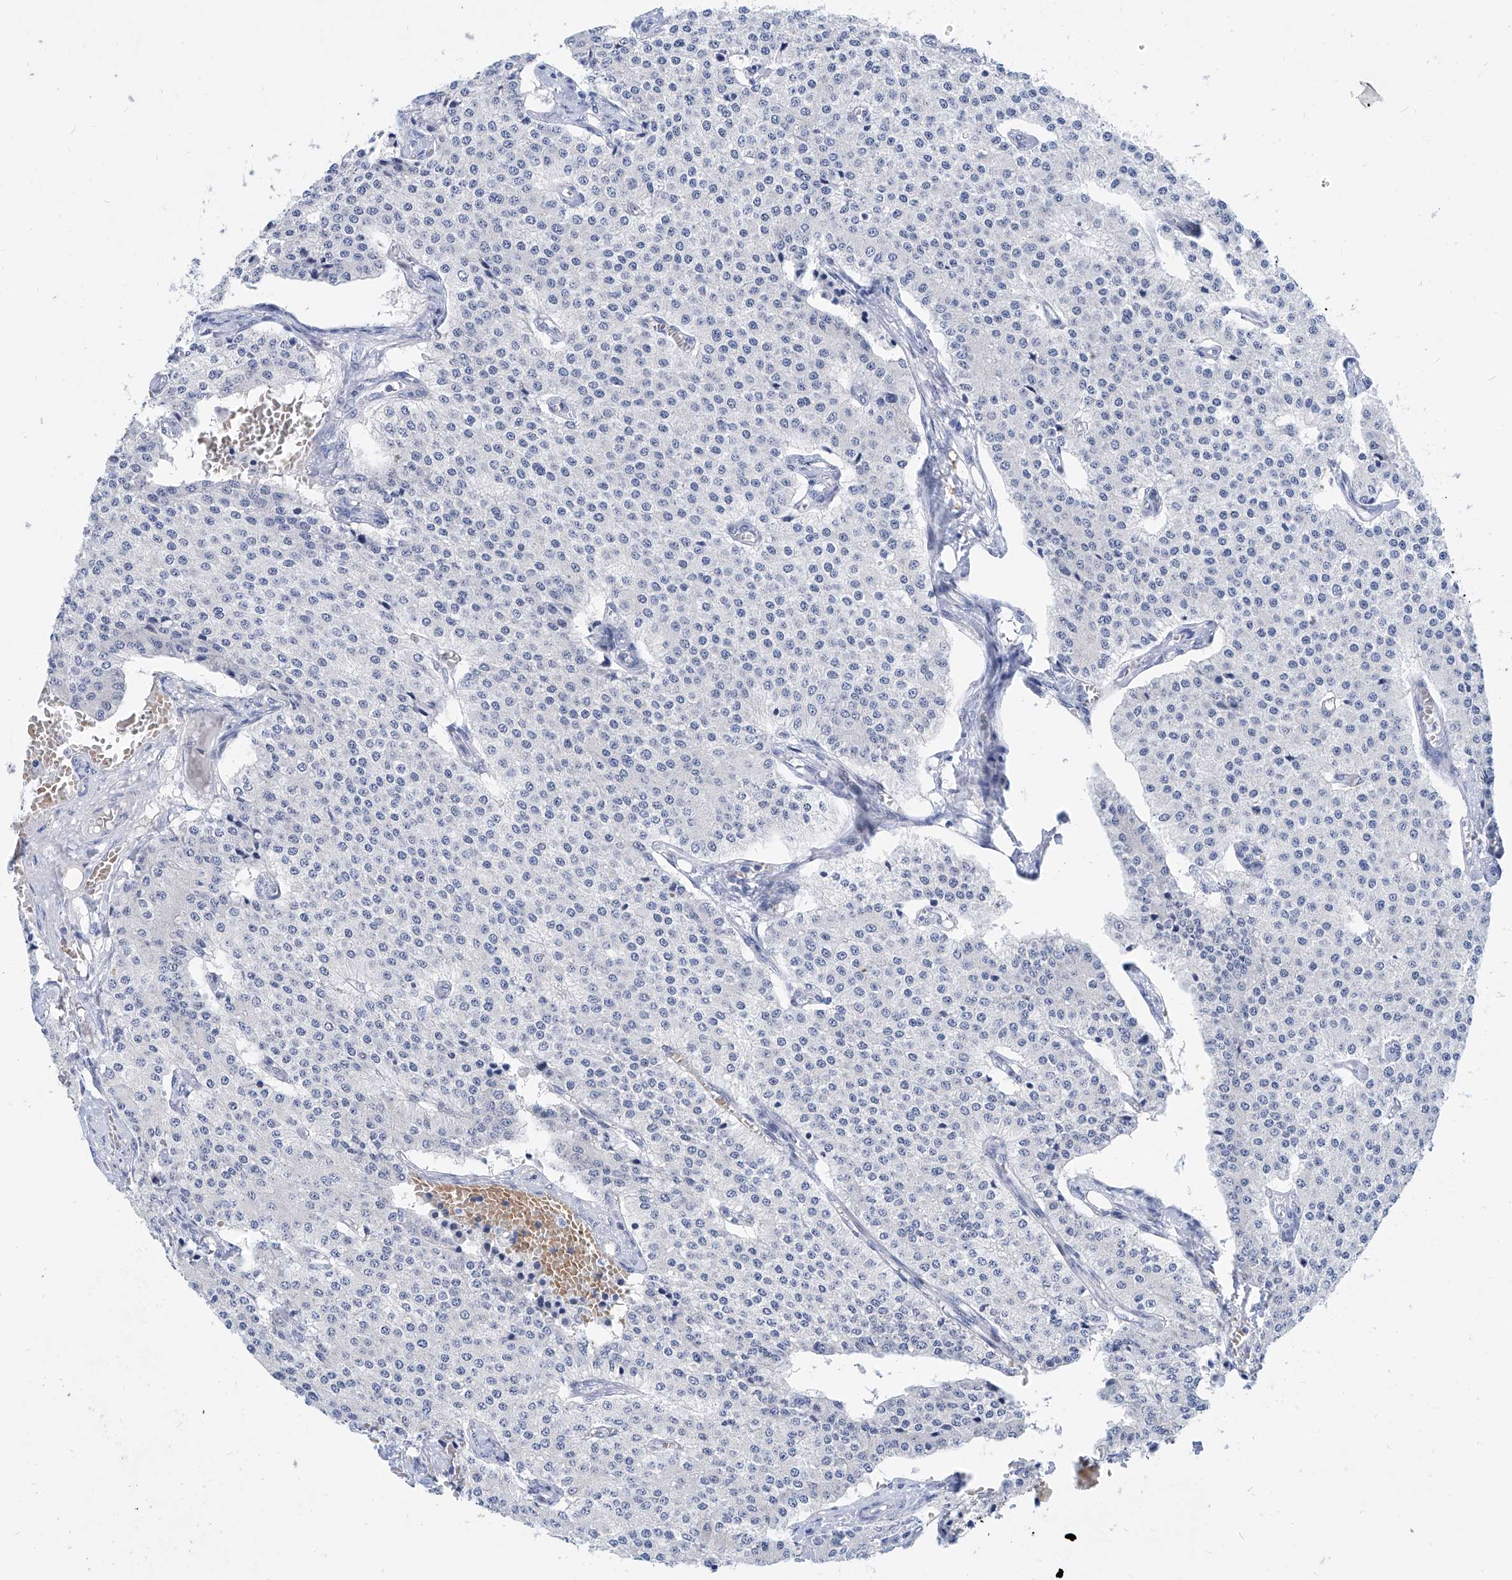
{"staining": {"intensity": "negative", "quantity": "none", "location": "none"}, "tissue": "carcinoid", "cell_type": "Tumor cells", "image_type": "cancer", "snomed": [{"axis": "morphology", "description": "Carcinoid, malignant, NOS"}, {"axis": "topography", "description": "Colon"}], "caption": "High power microscopy histopathology image of an IHC photomicrograph of malignant carcinoid, revealing no significant expression in tumor cells.", "gene": "BPTF", "patient": {"sex": "female", "age": 52}}